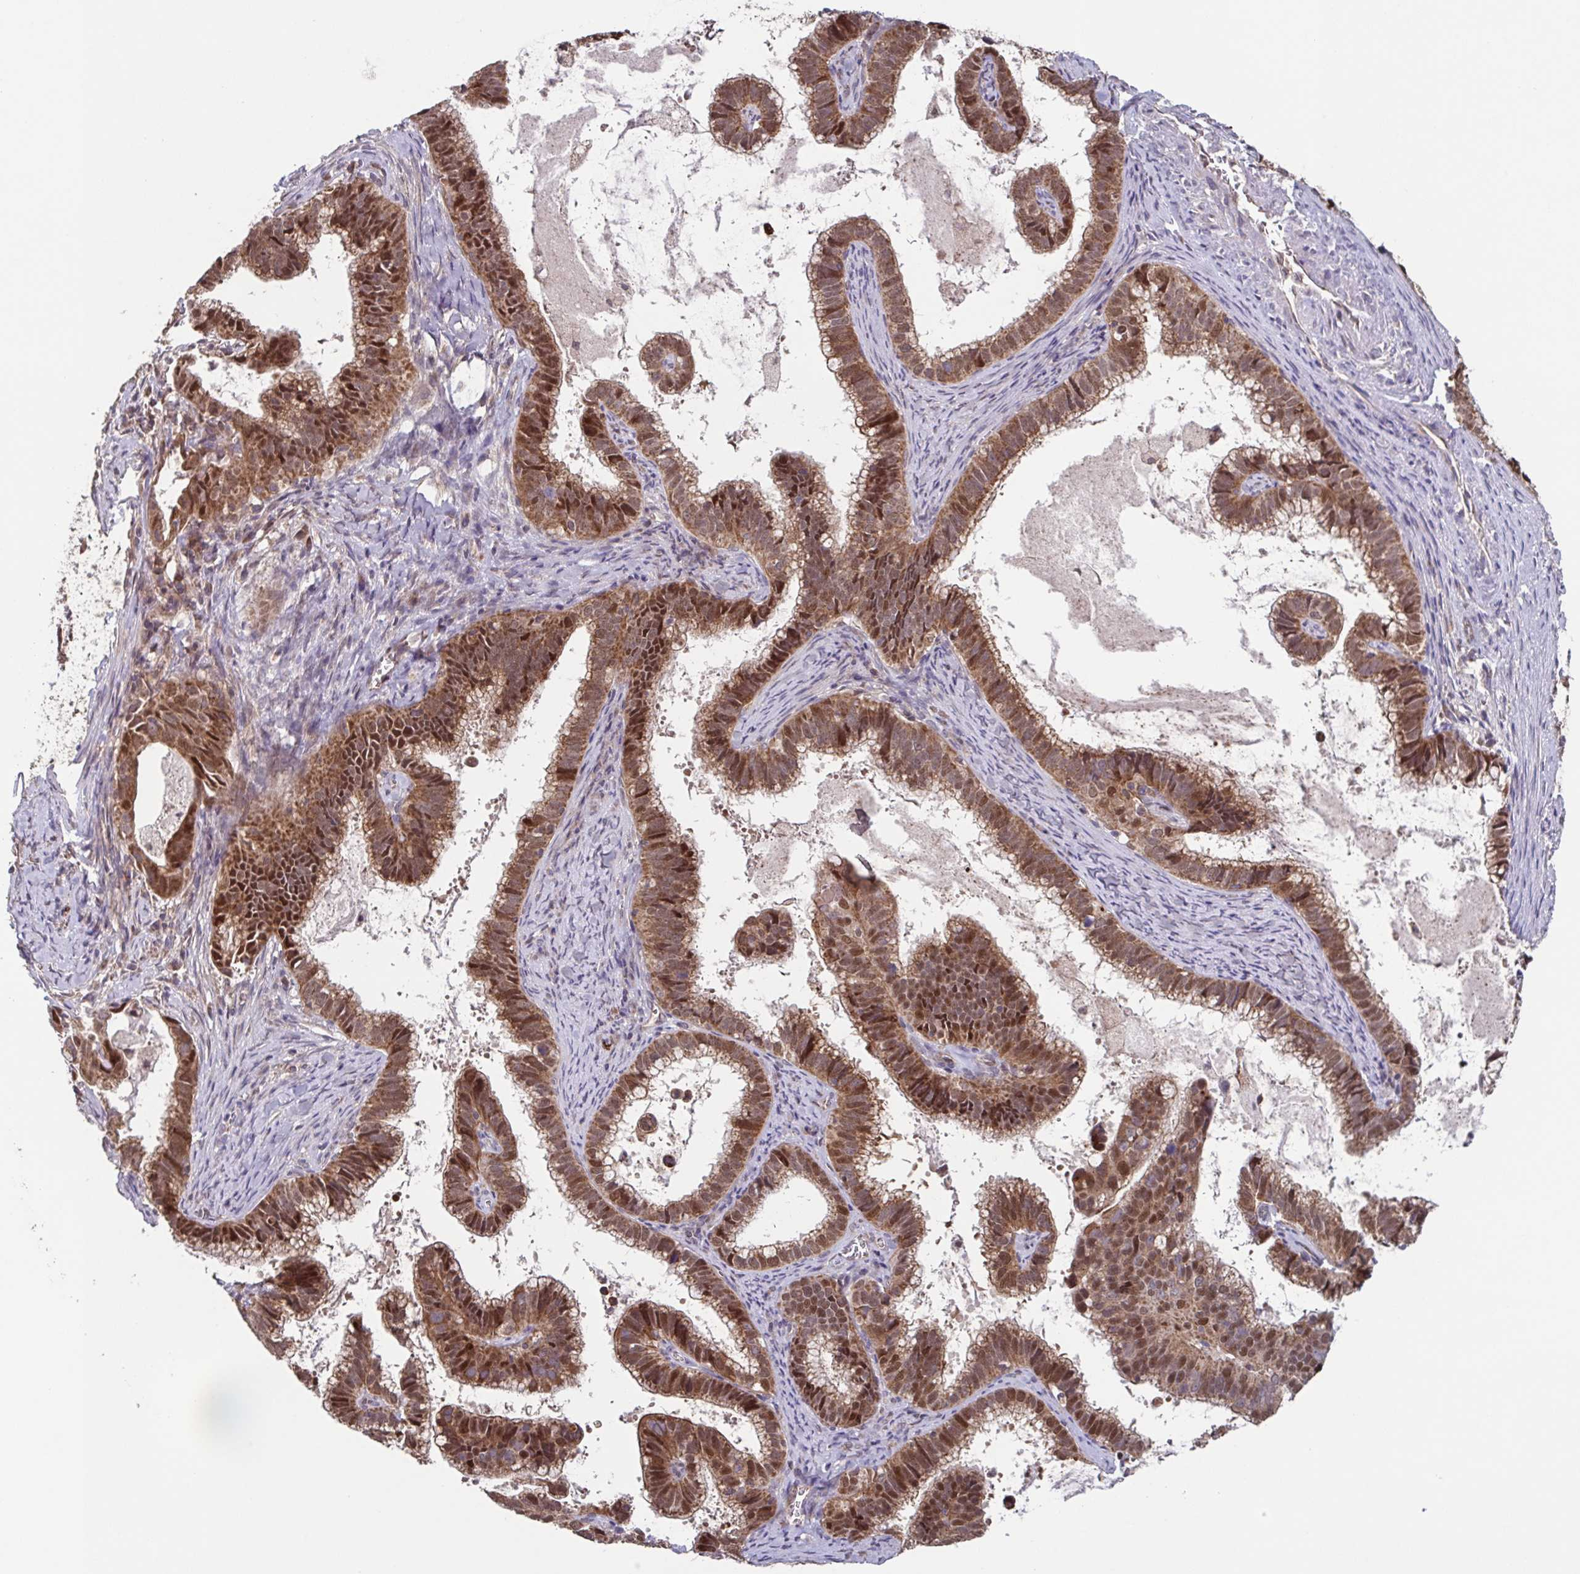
{"staining": {"intensity": "strong", "quantity": ">75%", "location": "cytoplasmic/membranous,nuclear"}, "tissue": "cervical cancer", "cell_type": "Tumor cells", "image_type": "cancer", "snomed": [{"axis": "morphology", "description": "Adenocarcinoma, NOS"}, {"axis": "topography", "description": "Cervix"}], "caption": "A brown stain highlights strong cytoplasmic/membranous and nuclear positivity of a protein in cervical adenocarcinoma tumor cells.", "gene": "TTC19", "patient": {"sex": "female", "age": 61}}